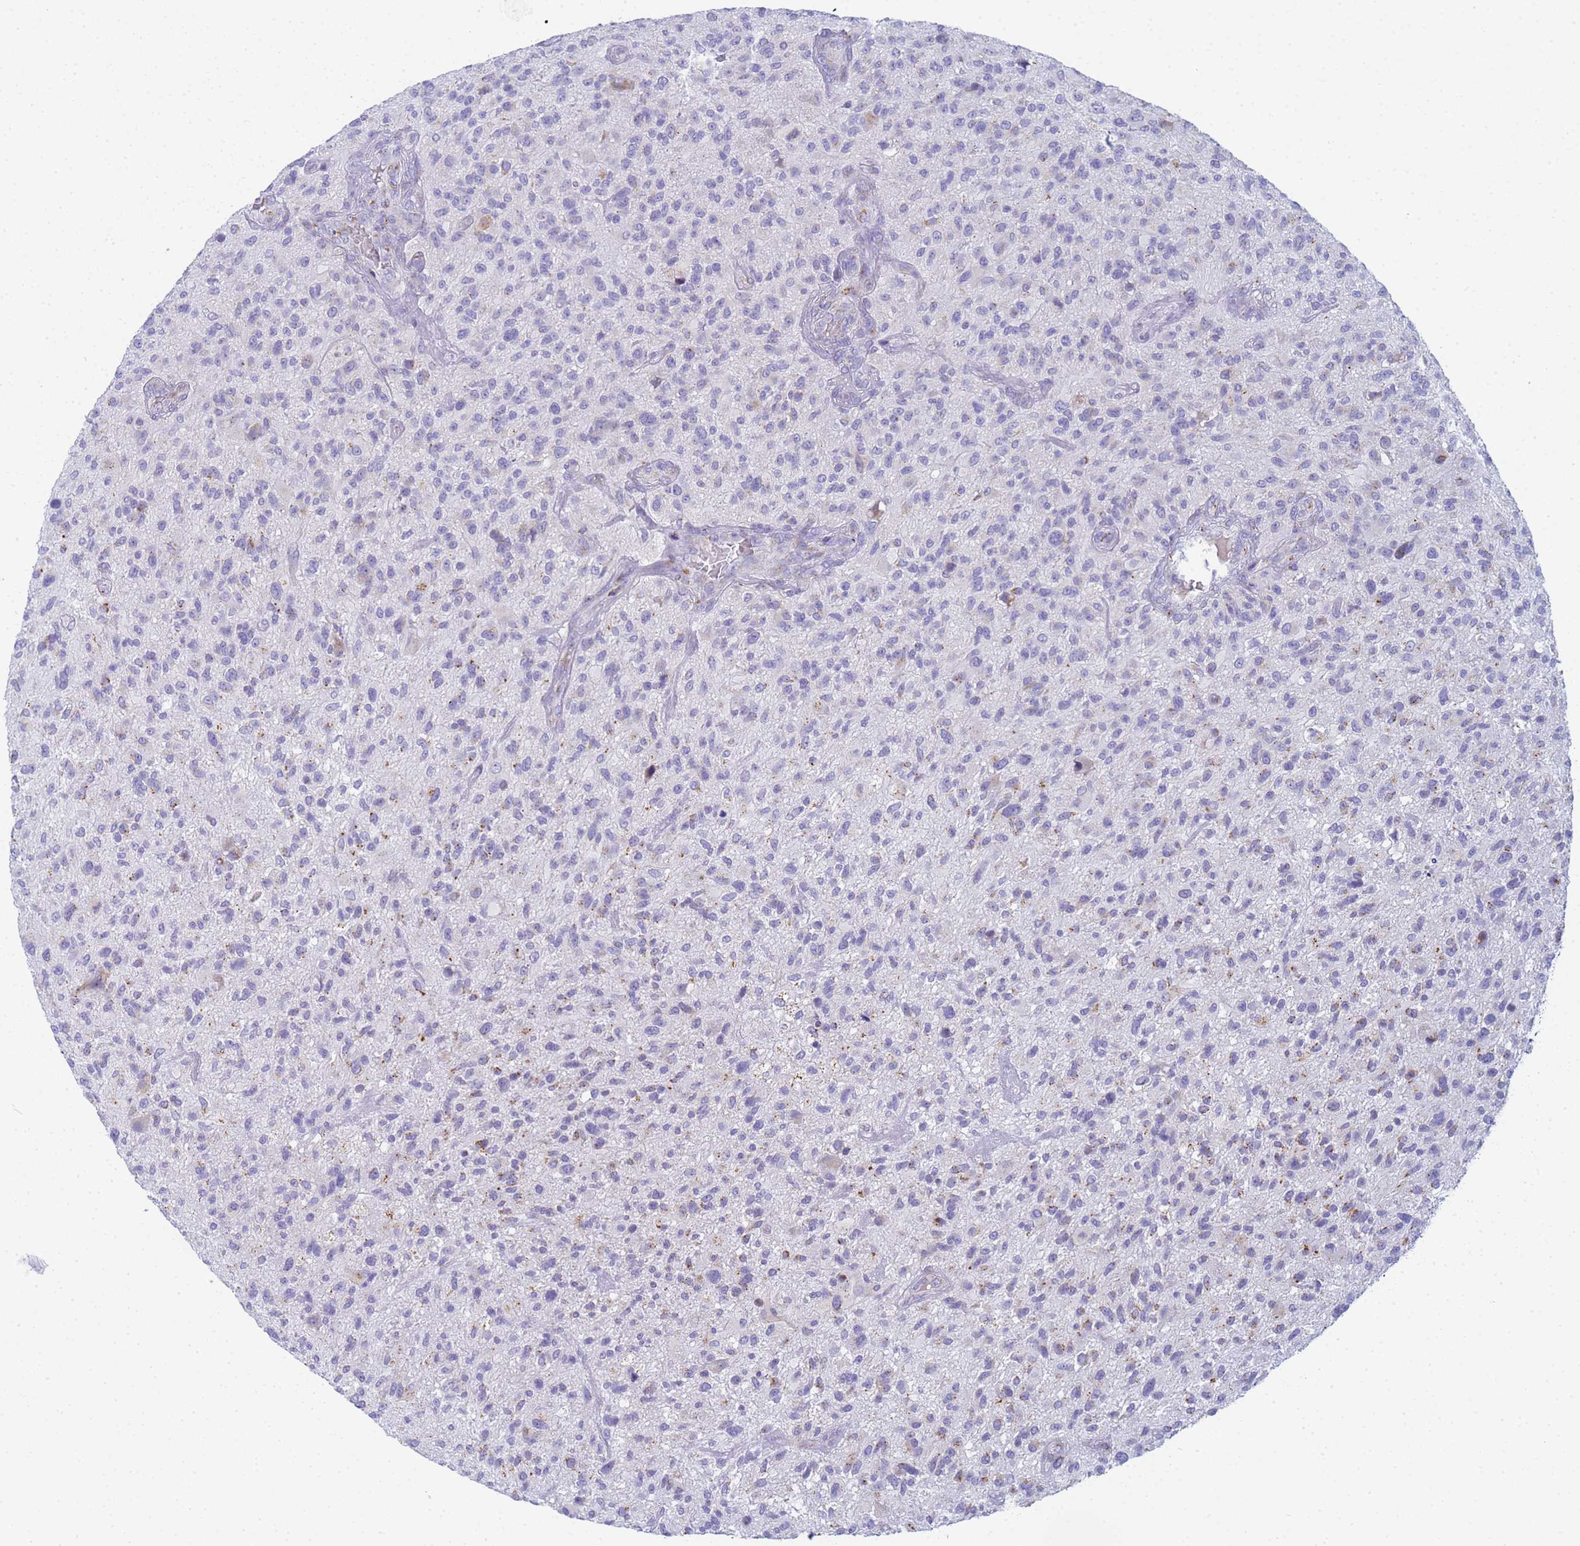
{"staining": {"intensity": "negative", "quantity": "none", "location": "none"}, "tissue": "glioma", "cell_type": "Tumor cells", "image_type": "cancer", "snomed": [{"axis": "morphology", "description": "Glioma, malignant, High grade"}, {"axis": "topography", "description": "Brain"}], "caption": "Tumor cells show no significant protein expression in glioma. (Brightfield microscopy of DAB (3,3'-diaminobenzidine) immunohistochemistry (IHC) at high magnification).", "gene": "CR1", "patient": {"sex": "male", "age": 47}}